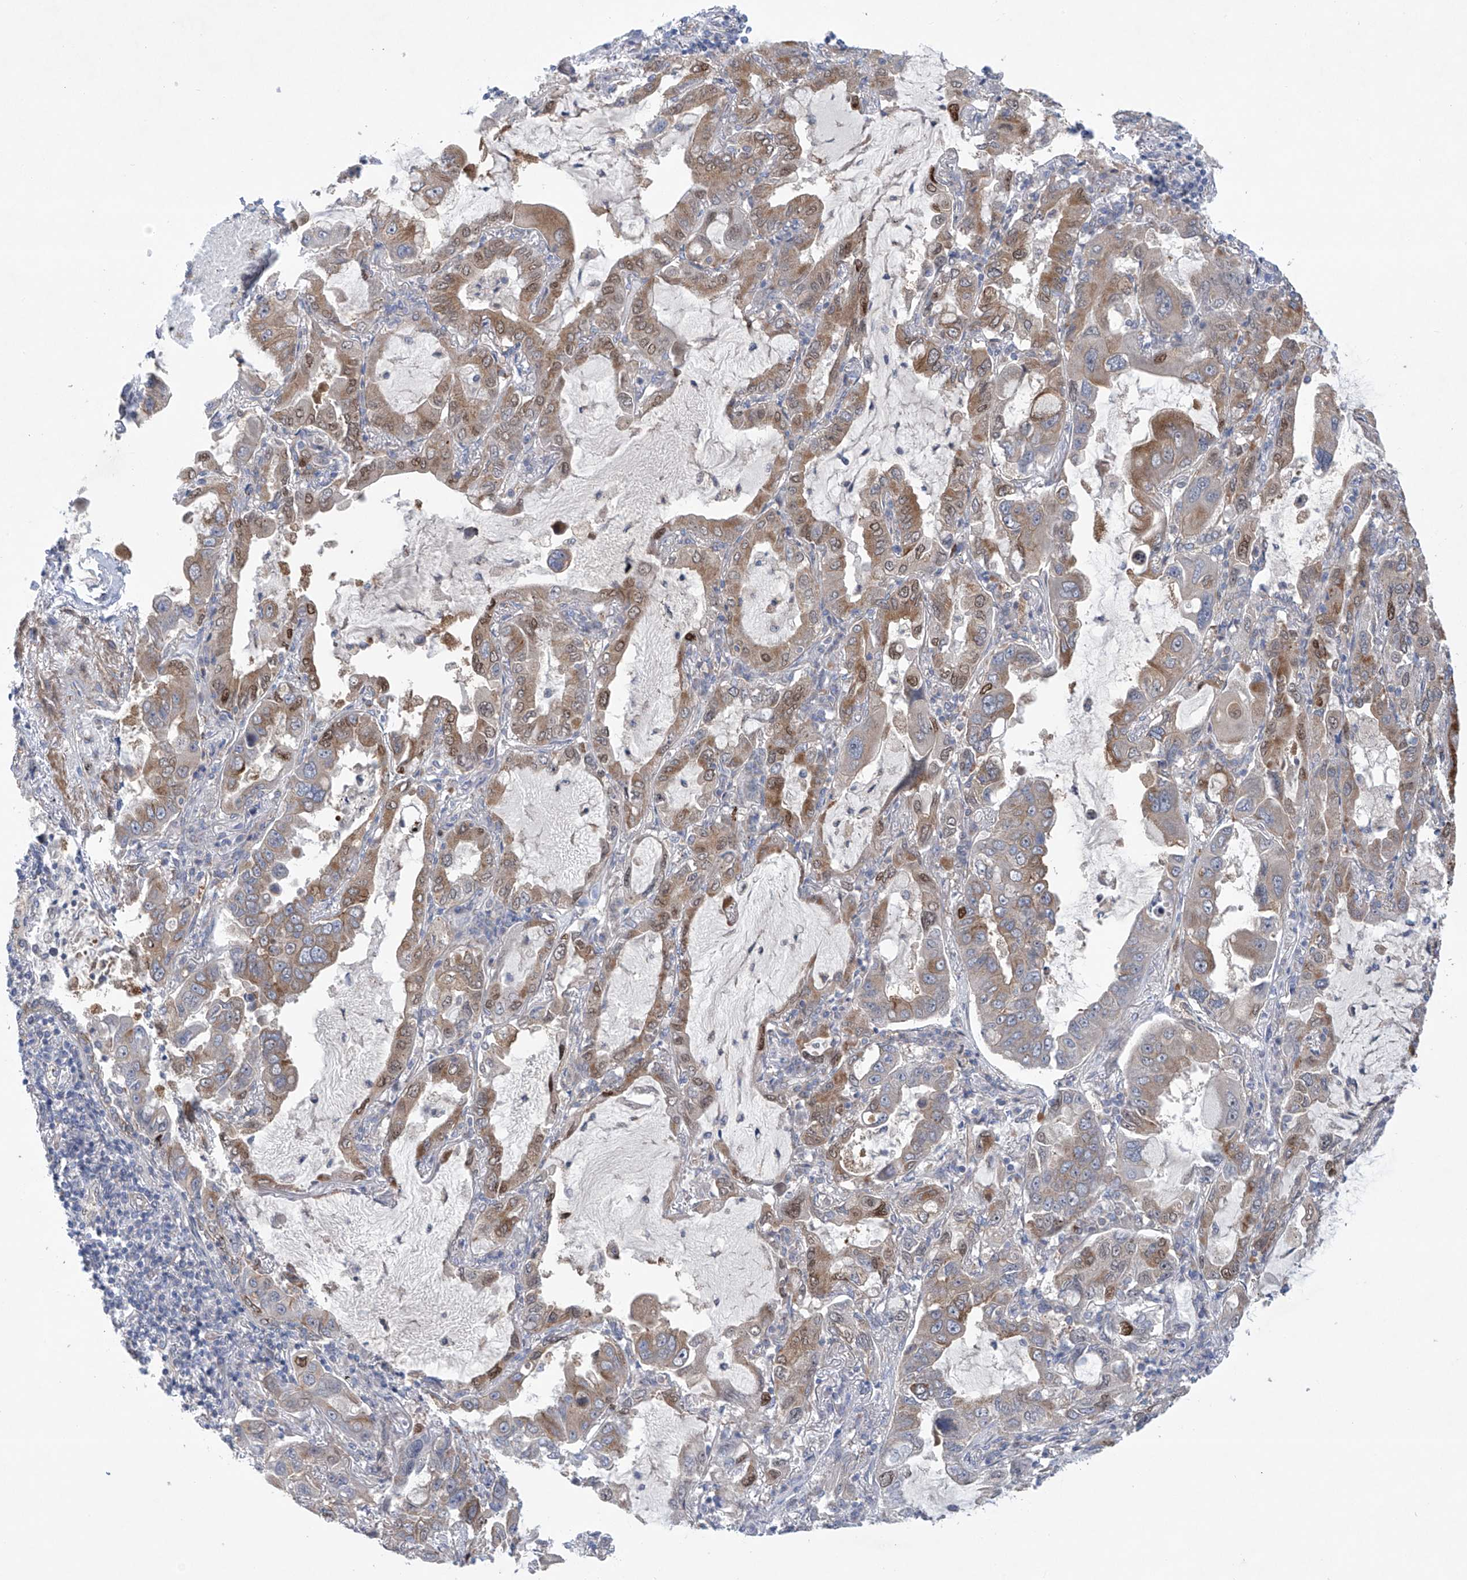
{"staining": {"intensity": "moderate", "quantity": "25%-75%", "location": "cytoplasmic/membranous,nuclear"}, "tissue": "lung cancer", "cell_type": "Tumor cells", "image_type": "cancer", "snomed": [{"axis": "morphology", "description": "Adenocarcinoma, NOS"}, {"axis": "topography", "description": "Lung"}], "caption": "An IHC image of neoplastic tissue is shown. Protein staining in brown labels moderate cytoplasmic/membranous and nuclear positivity in lung adenocarcinoma within tumor cells. (IHC, brightfield microscopy, high magnification).", "gene": "KLC4", "patient": {"sex": "male", "age": 64}}